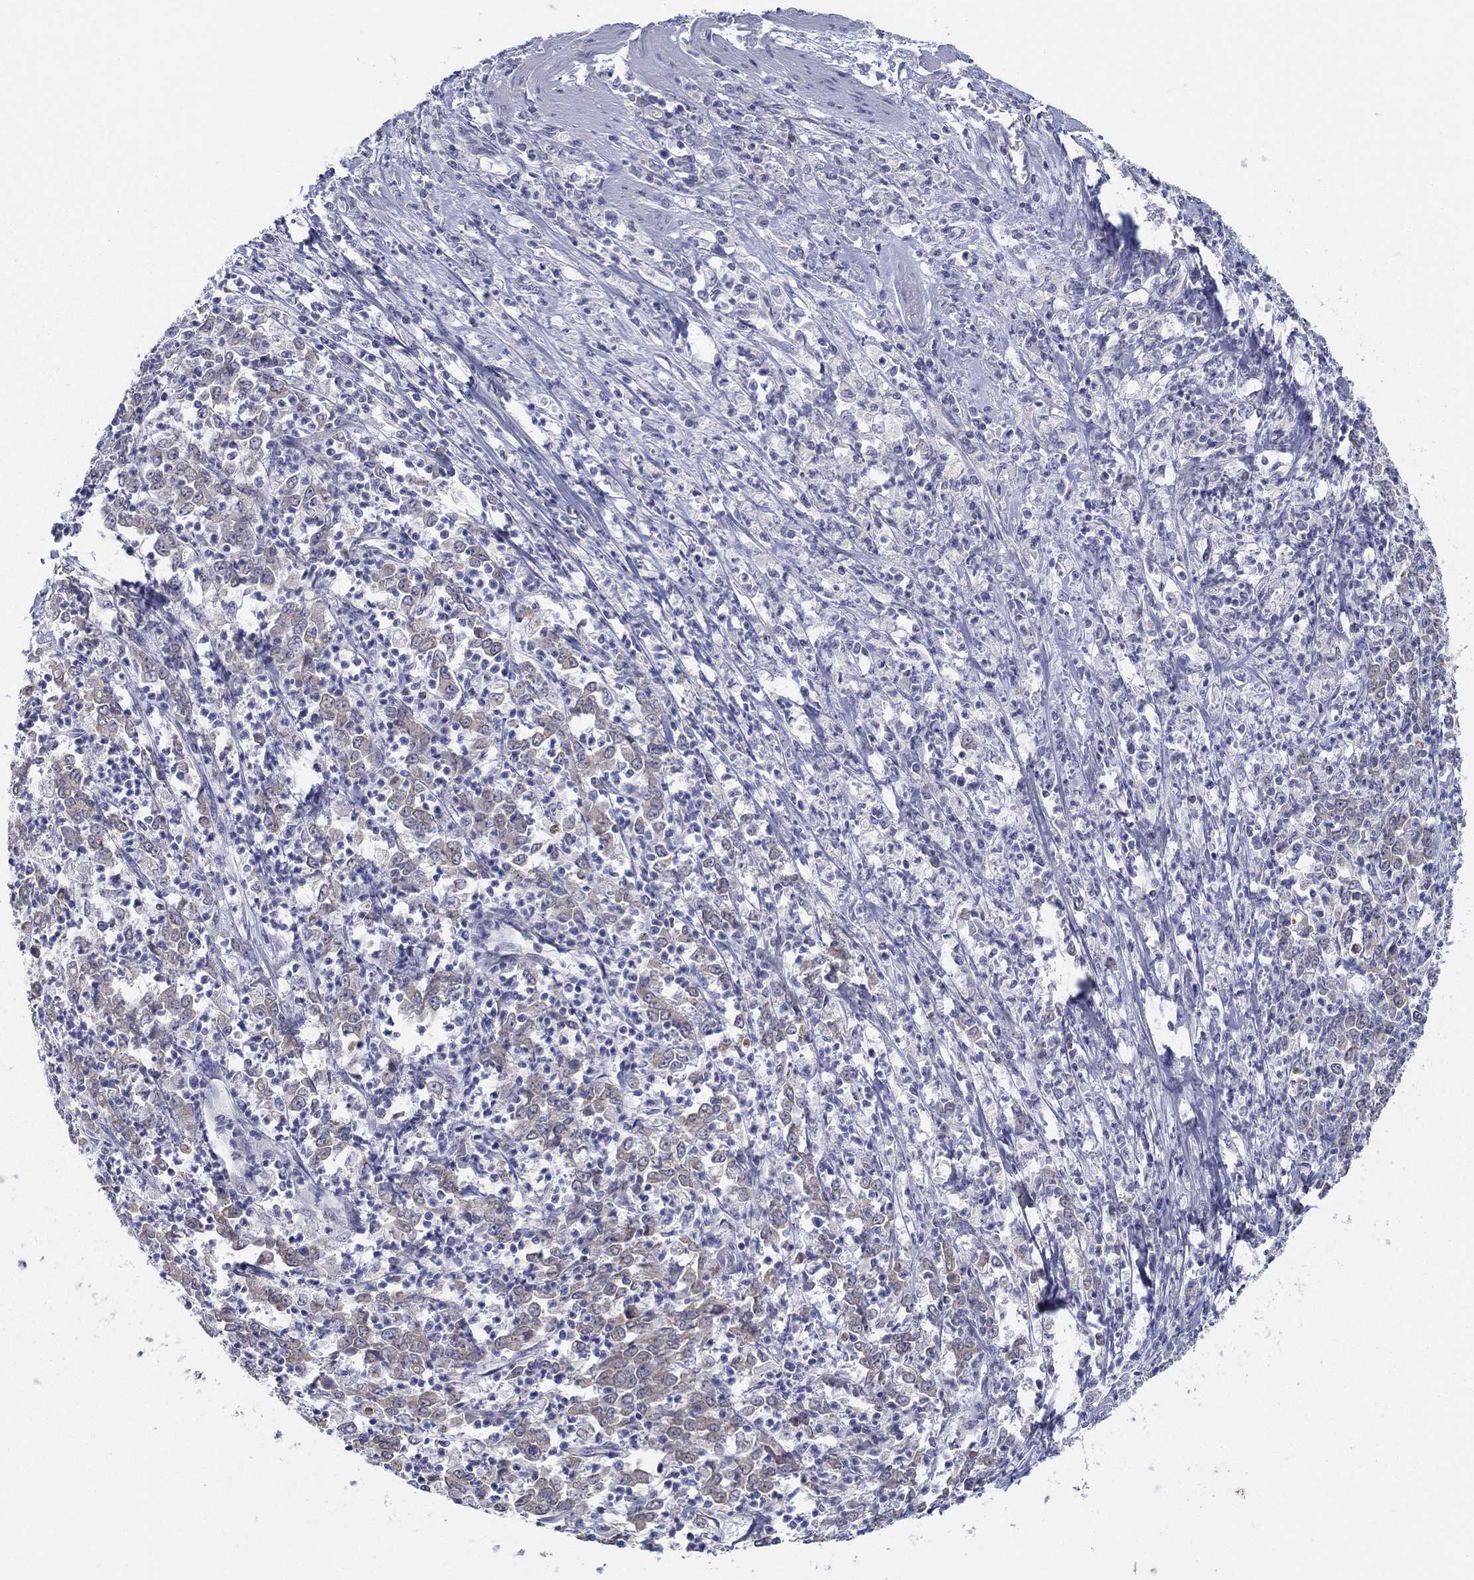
{"staining": {"intensity": "negative", "quantity": "none", "location": "none"}, "tissue": "stomach cancer", "cell_type": "Tumor cells", "image_type": "cancer", "snomed": [{"axis": "morphology", "description": "Adenocarcinoma, NOS"}, {"axis": "topography", "description": "Stomach, lower"}], "caption": "This is a photomicrograph of IHC staining of stomach cancer (adenocarcinoma), which shows no staining in tumor cells.", "gene": "ERMP1", "patient": {"sex": "female", "age": 71}}